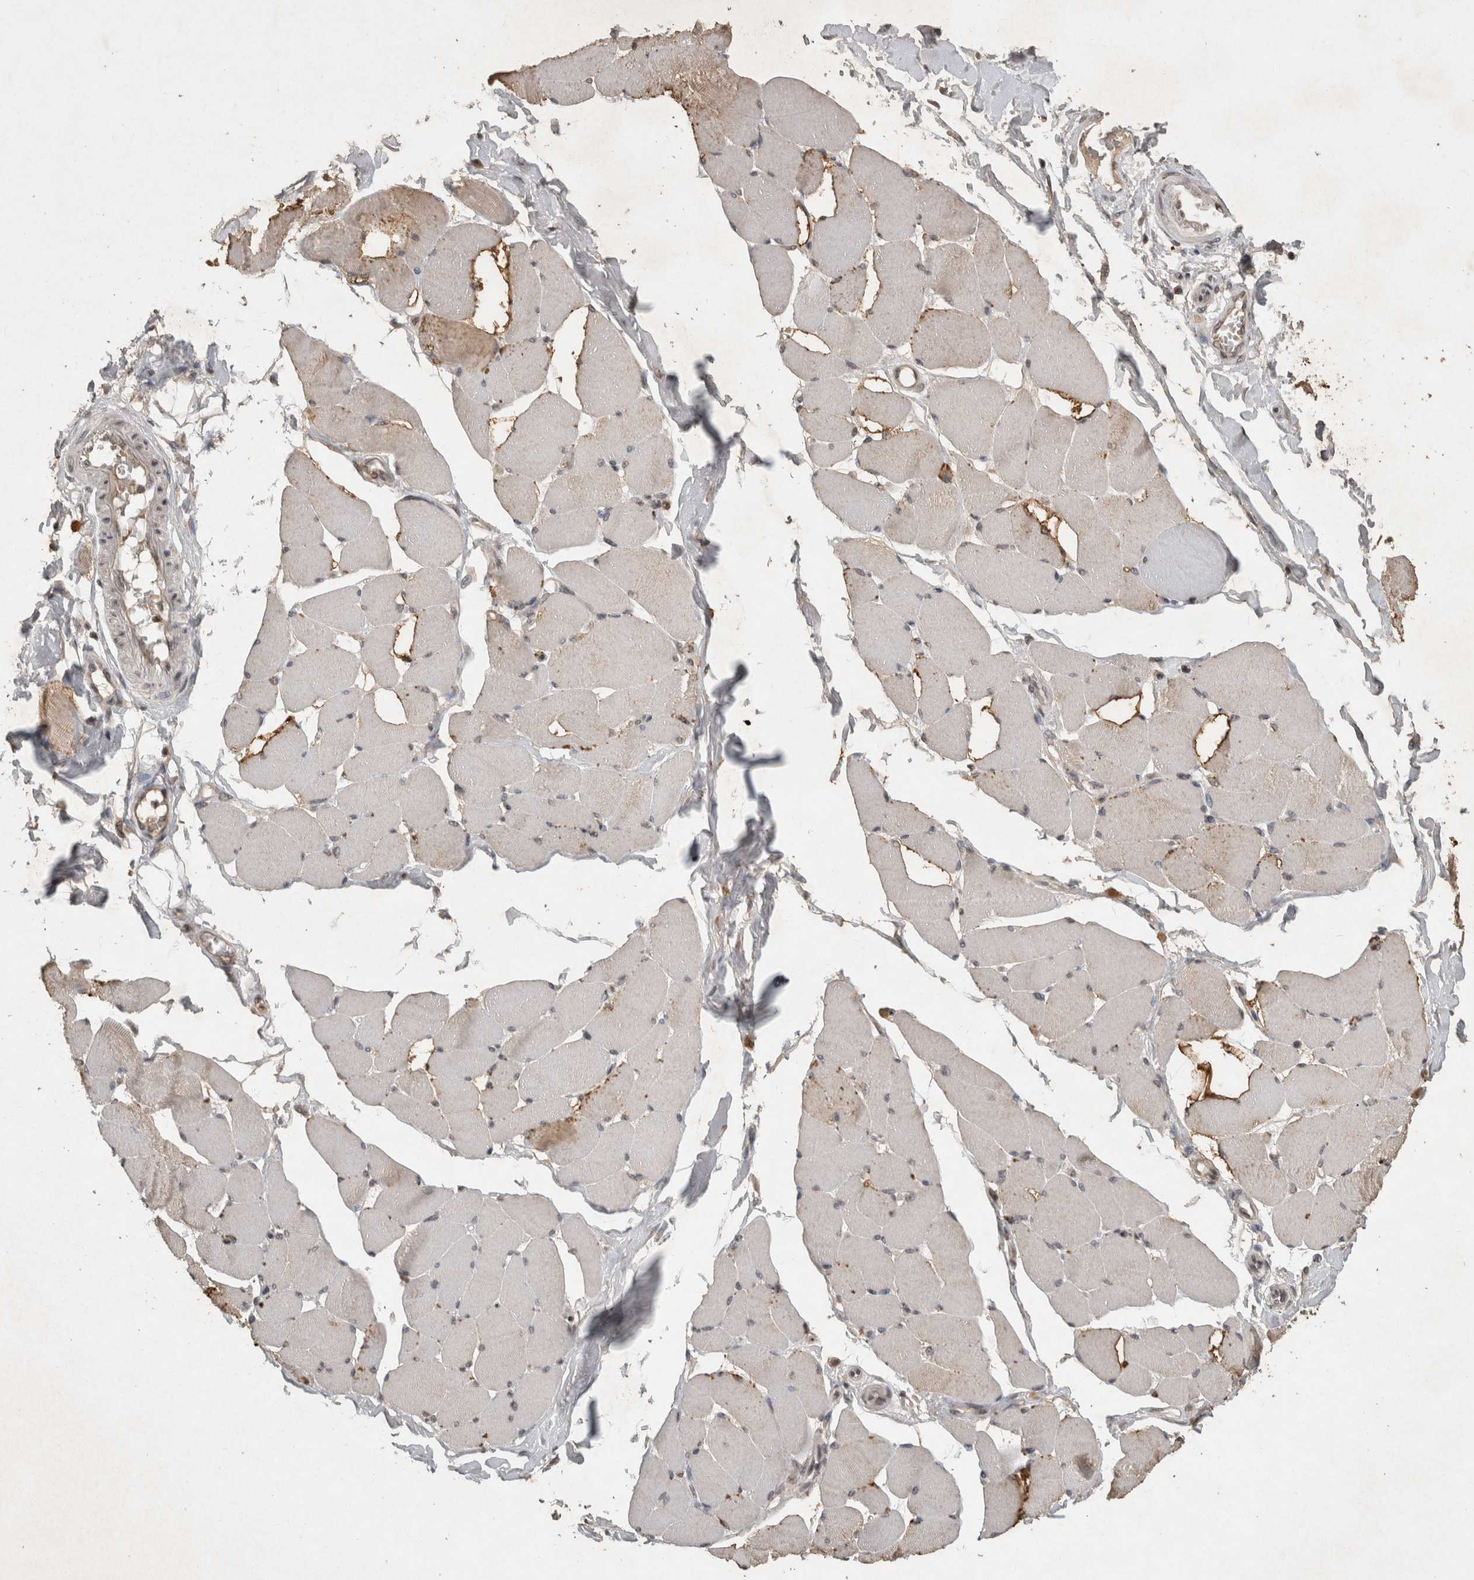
{"staining": {"intensity": "moderate", "quantity": "25%-75%", "location": "cytoplasmic/membranous"}, "tissue": "skeletal muscle", "cell_type": "Myocytes", "image_type": "normal", "snomed": [{"axis": "morphology", "description": "Normal tissue, NOS"}, {"axis": "topography", "description": "Skin"}, {"axis": "topography", "description": "Skeletal muscle"}], "caption": "Moderate cytoplasmic/membranous positivity for a protein is identified in about 25%-75% of myocytes of unremarkable skeletal muscle using immunohistochemistry.", "gene": "HRK", "patient": {"sex": "male", "age": 83}}